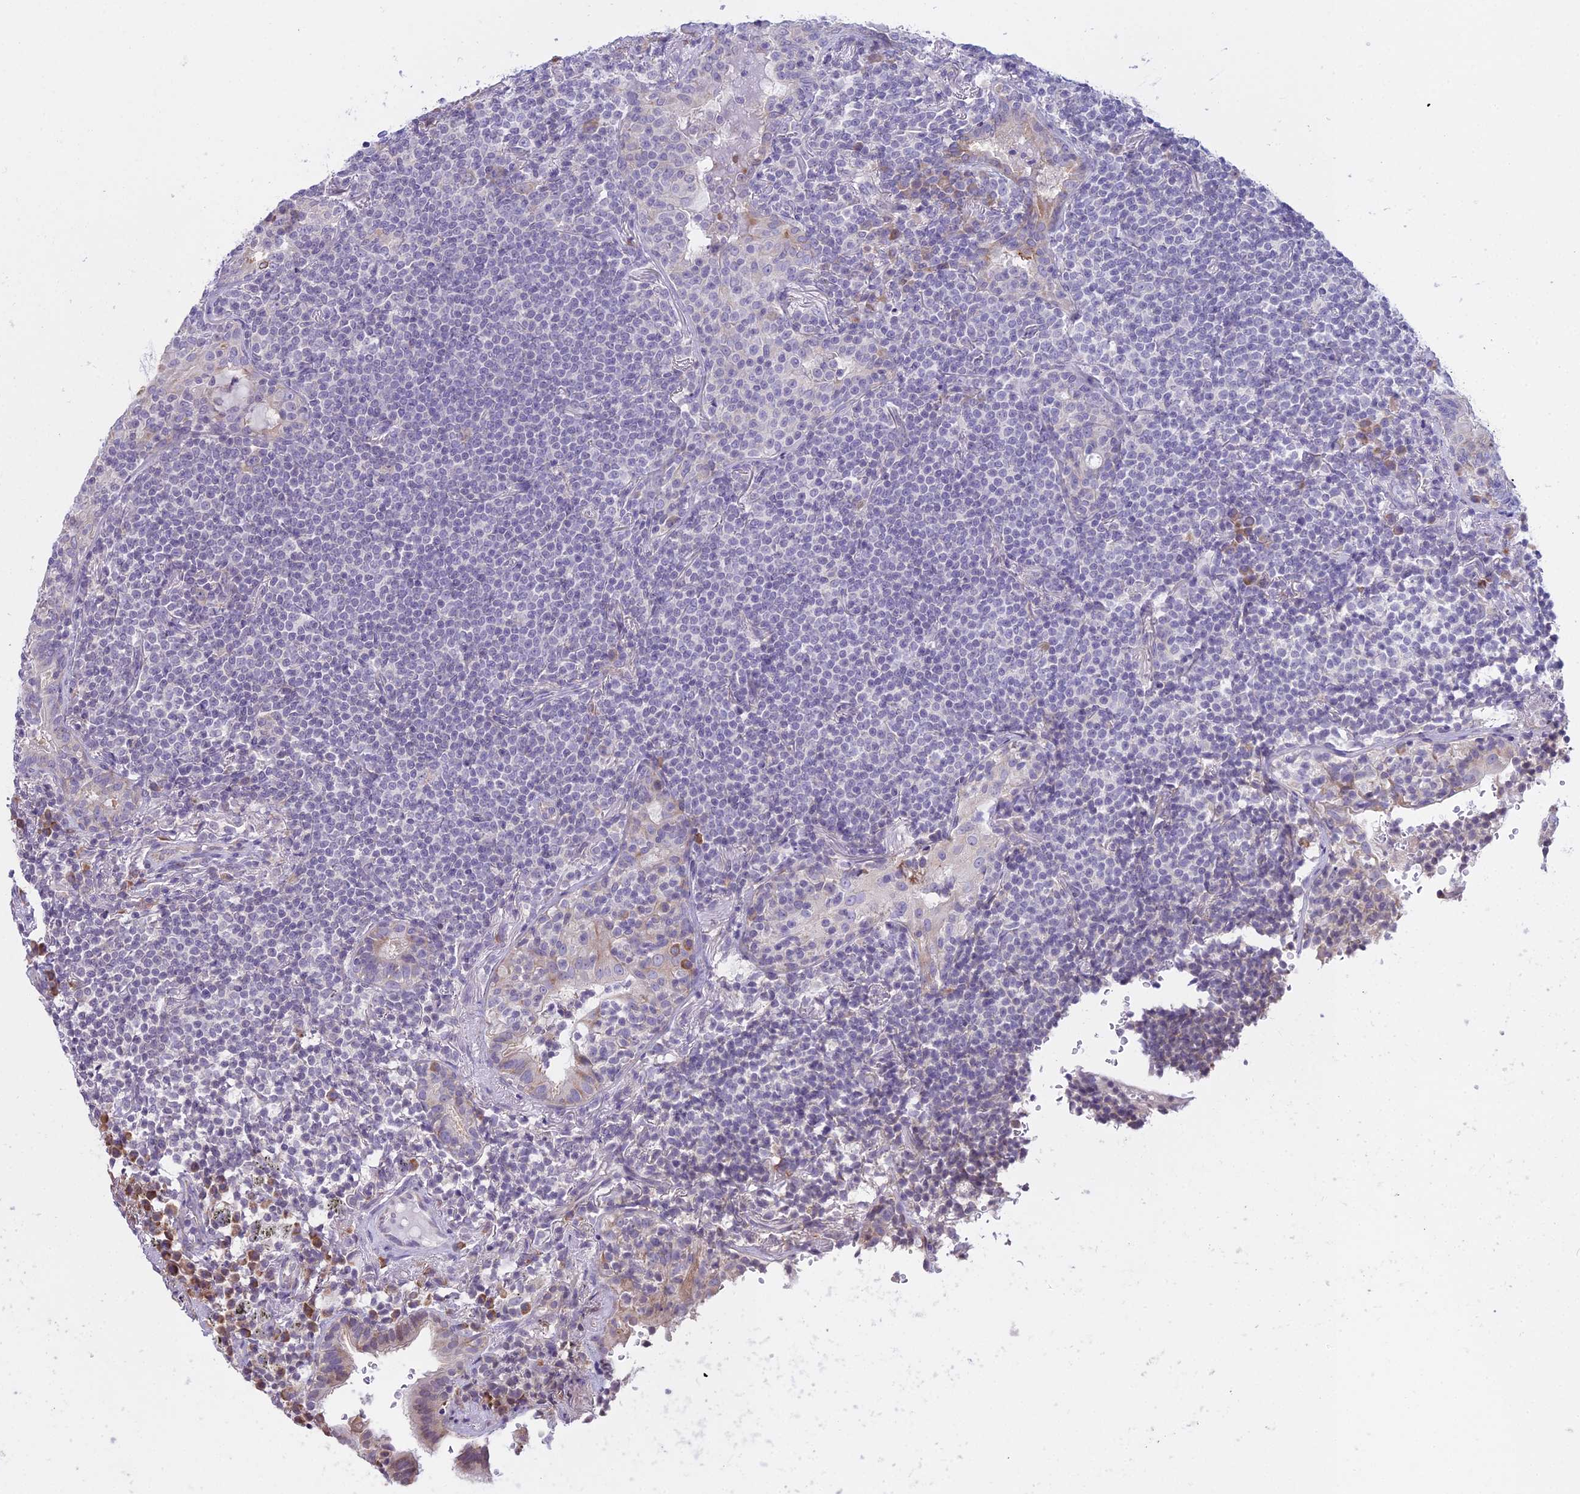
{"staining": {"intensity": "negative", "quantity": "none", "location": "none"}, "tissue": "lymphoma", "cell_type": "Tumor cells", "image_type": "cancer", "snomed": [{"axis": "morphology", "description": "Malignant lymphoma, non-Hodgkin's type, Low grade"}, {"axis": "topography", "description": "Lung"}], "caption": "This image is of malignant lymphoma, non-Hodgkin's type (low-grade) stained with IHC to label a protein in brown with the nuclei are counter-stained blue. There is no positivity in tumor cells.", "gene": "RPS26", "patient": {"sex": "female", "age": 71}}